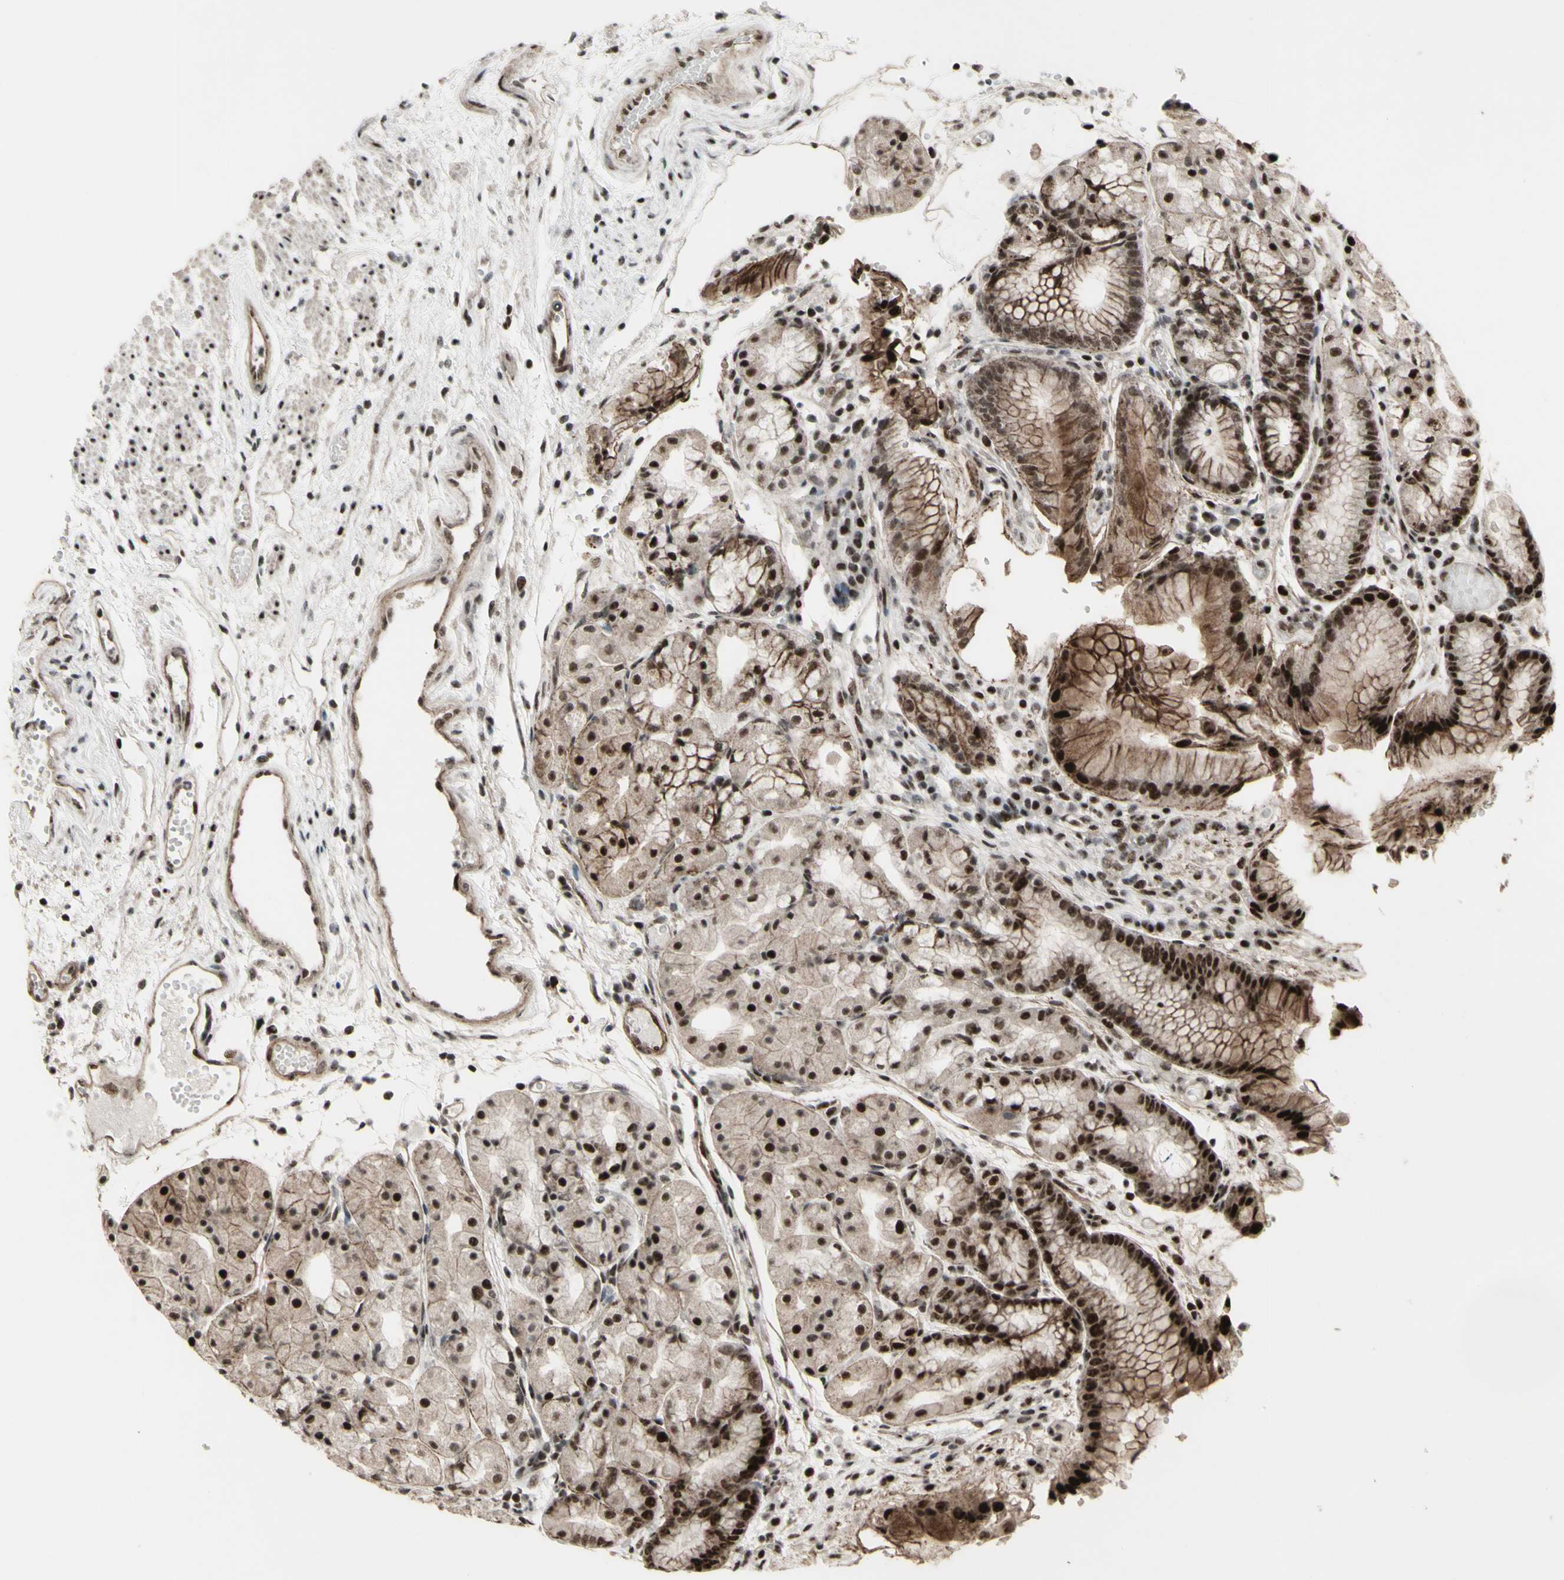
{"staining": {"intensity": "strong", "quantity": ">75%", "location": "cytoplasmic/membranous,nuclear"}, "tissue": "stomach", "cell_type": "Glandular cells", "image_type": "normal", "snomed": [{"axis": "morphology", "description": "Normal tissue, NOS"}, {"axis": "topography", "description": "Stomach, upper"}], "caption": "High-power microscopy captured an IHC micrograph of normal stomach, revealing strong cytoplasmic/membranous,nuclear positivity in approximately >75% of glandular cells.", "gene": "SUPT6H", "patient": {"sex": "male", "age": 72}}